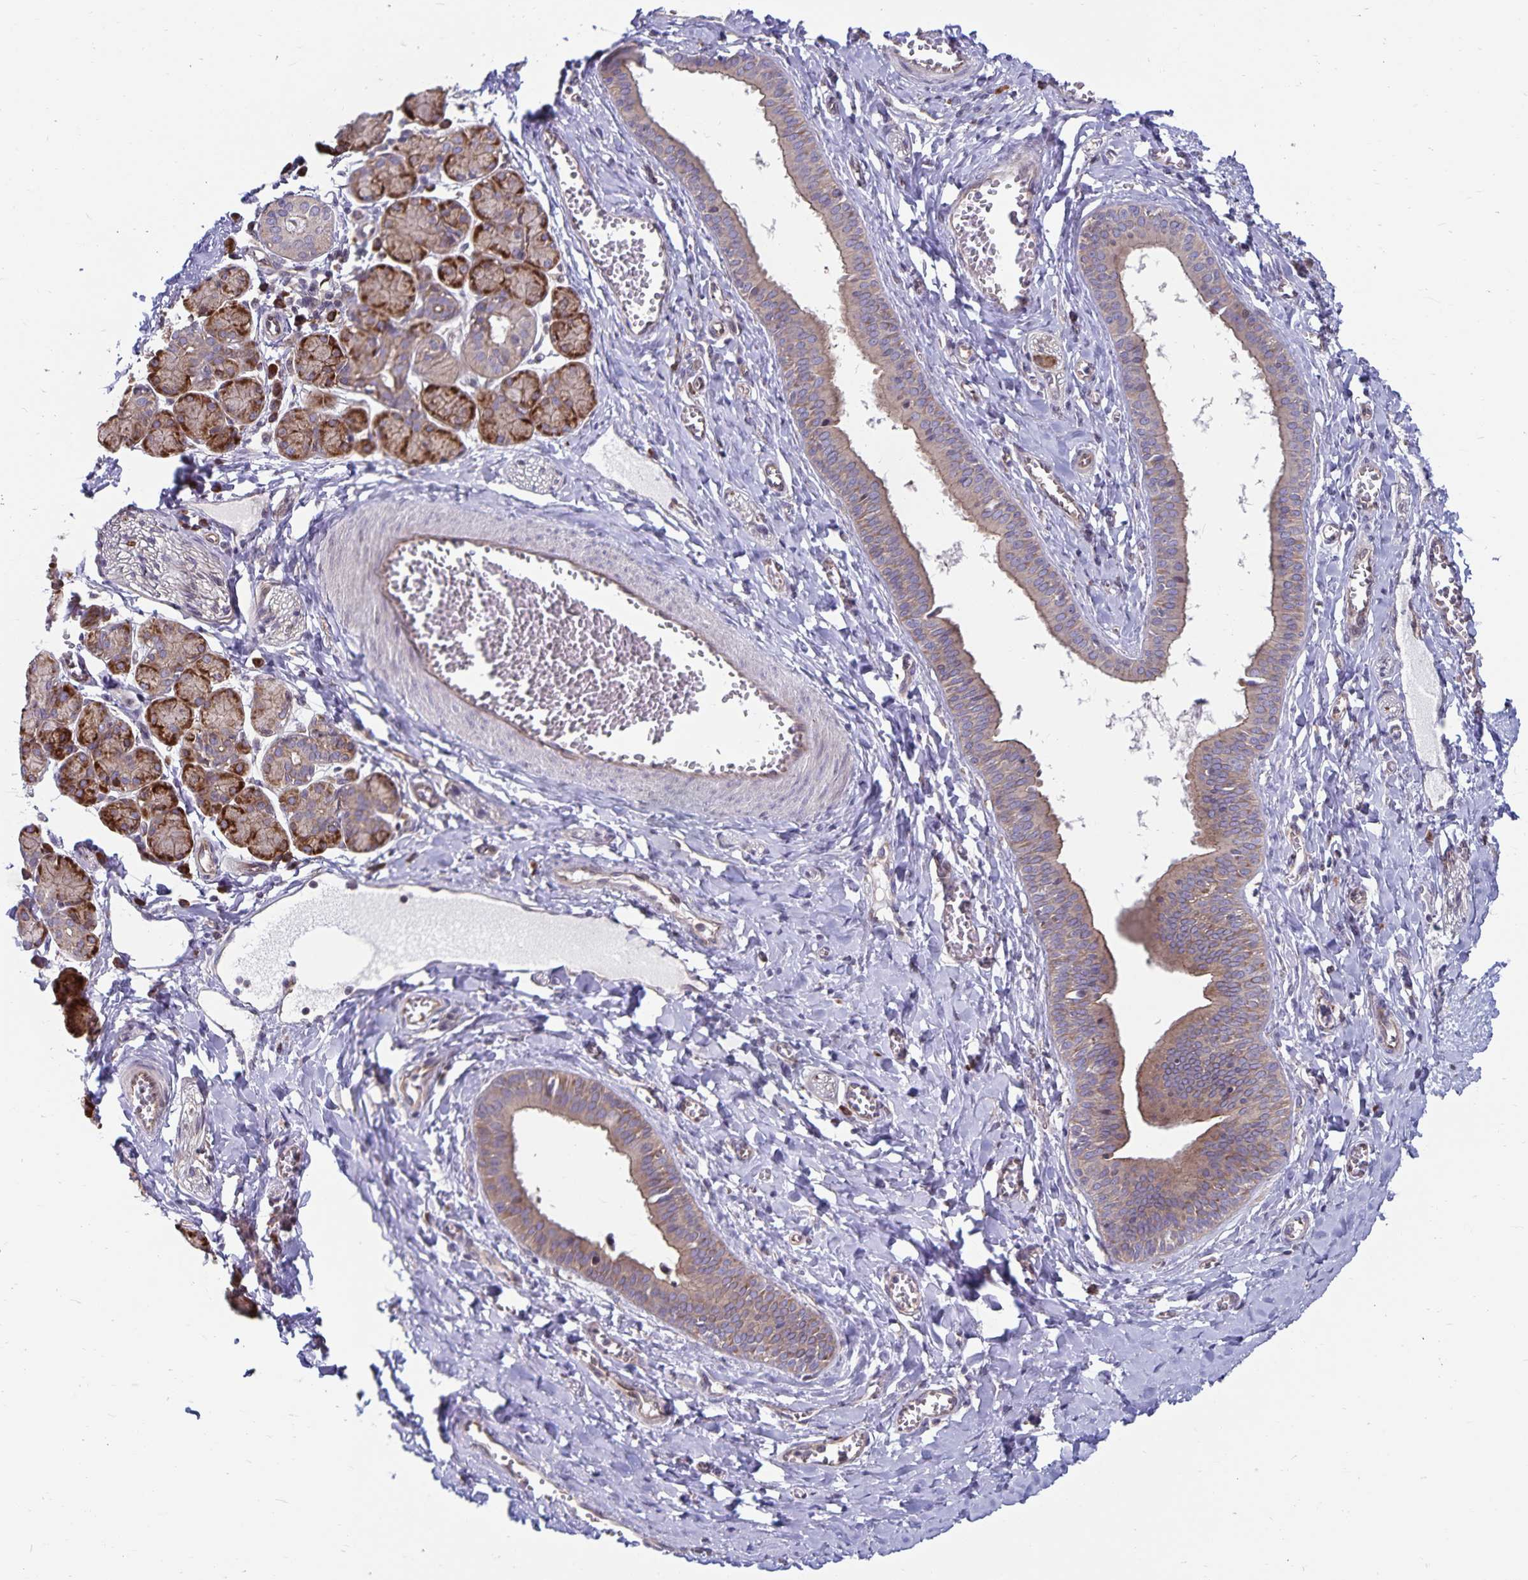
{"staining": {"intensity": "strong", "quantity": "25%-75%", "location": "cytoplasmic/membranous"}, "tissue": "salivary gland", "cell_type": "Glandular cells", "image_type": "normal", "snomed": [{"axis": "morphology", "description": "Normal tissue, NOS"}, {"axis": "morphology", "description": "Inflammation, NOS"}, {"axis": "topography", "description": "Lymph node"}, {"axis": "topography", "description": "Salivary gland"}], "caption": "Strong cytoplasmic/membranous staining for a protein is present in about 25%-75% of glandular cells of normal salivary gland using IHC.", "gene": "SEC62", "patient": {"sex": "male", "age": 3}}